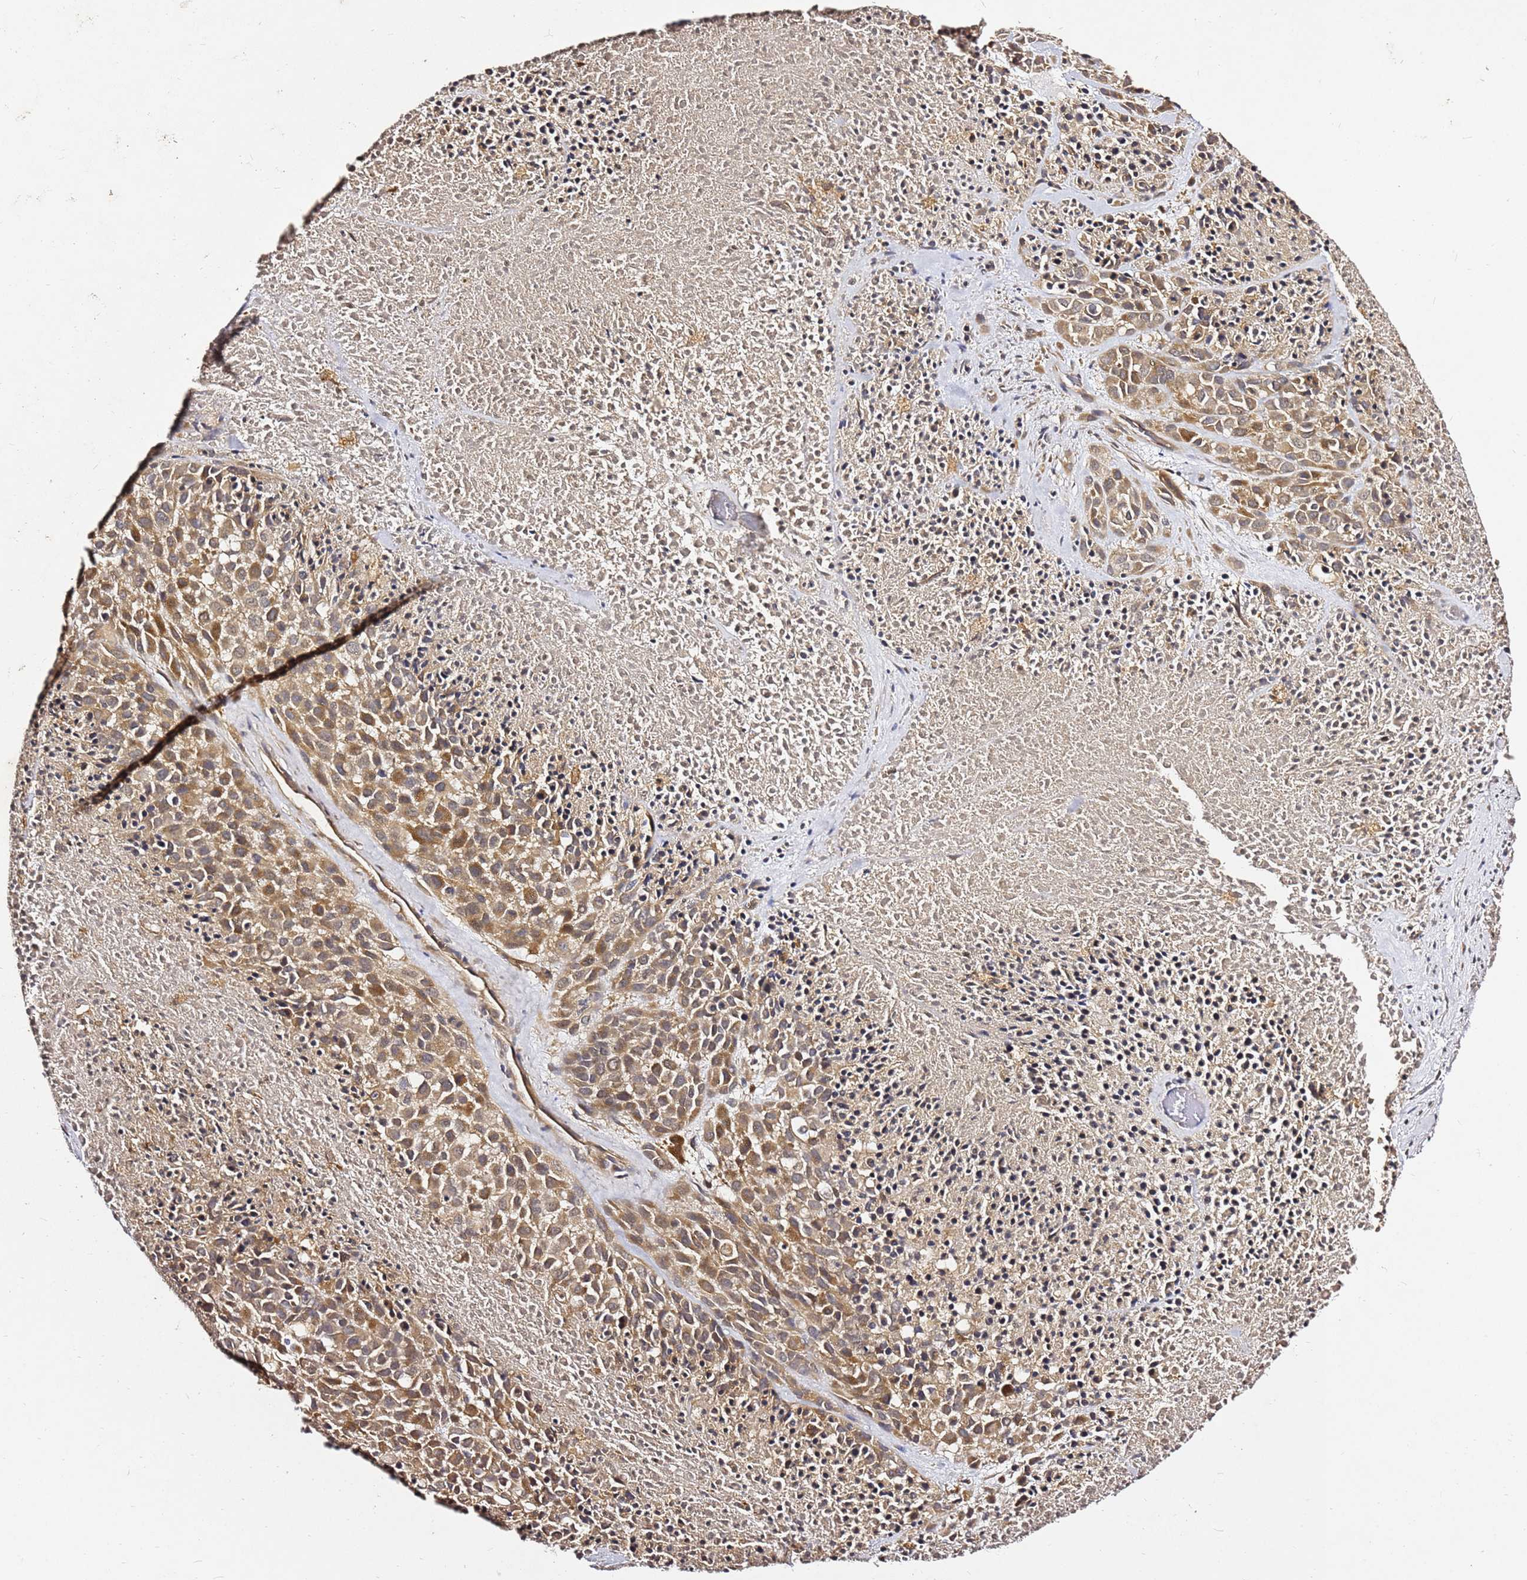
{"staining": {"intensity": "moderate", "quantity": ">75%", "location": "cytoplasmic/membranous"}, "tissue": "melanoma", "cell_type": "Tumor cells", "image_type": "cancer", "snomed": [{"axis": "morphology", "description": "Malignant melanoma, Metastatic site"}, {"axis": "topography", "description": "Skin"}], "caption": "Protein staining exhibits moderate cytoplasmic/membranous positivity in about >75% of tumor cells in melanoma. Immunohistochemistry (ihc) stains the protein of interest in brown and the nuclei are stained blue.", "gene": "C6orf136", "patient": {"sex": "female", "age": 81}}